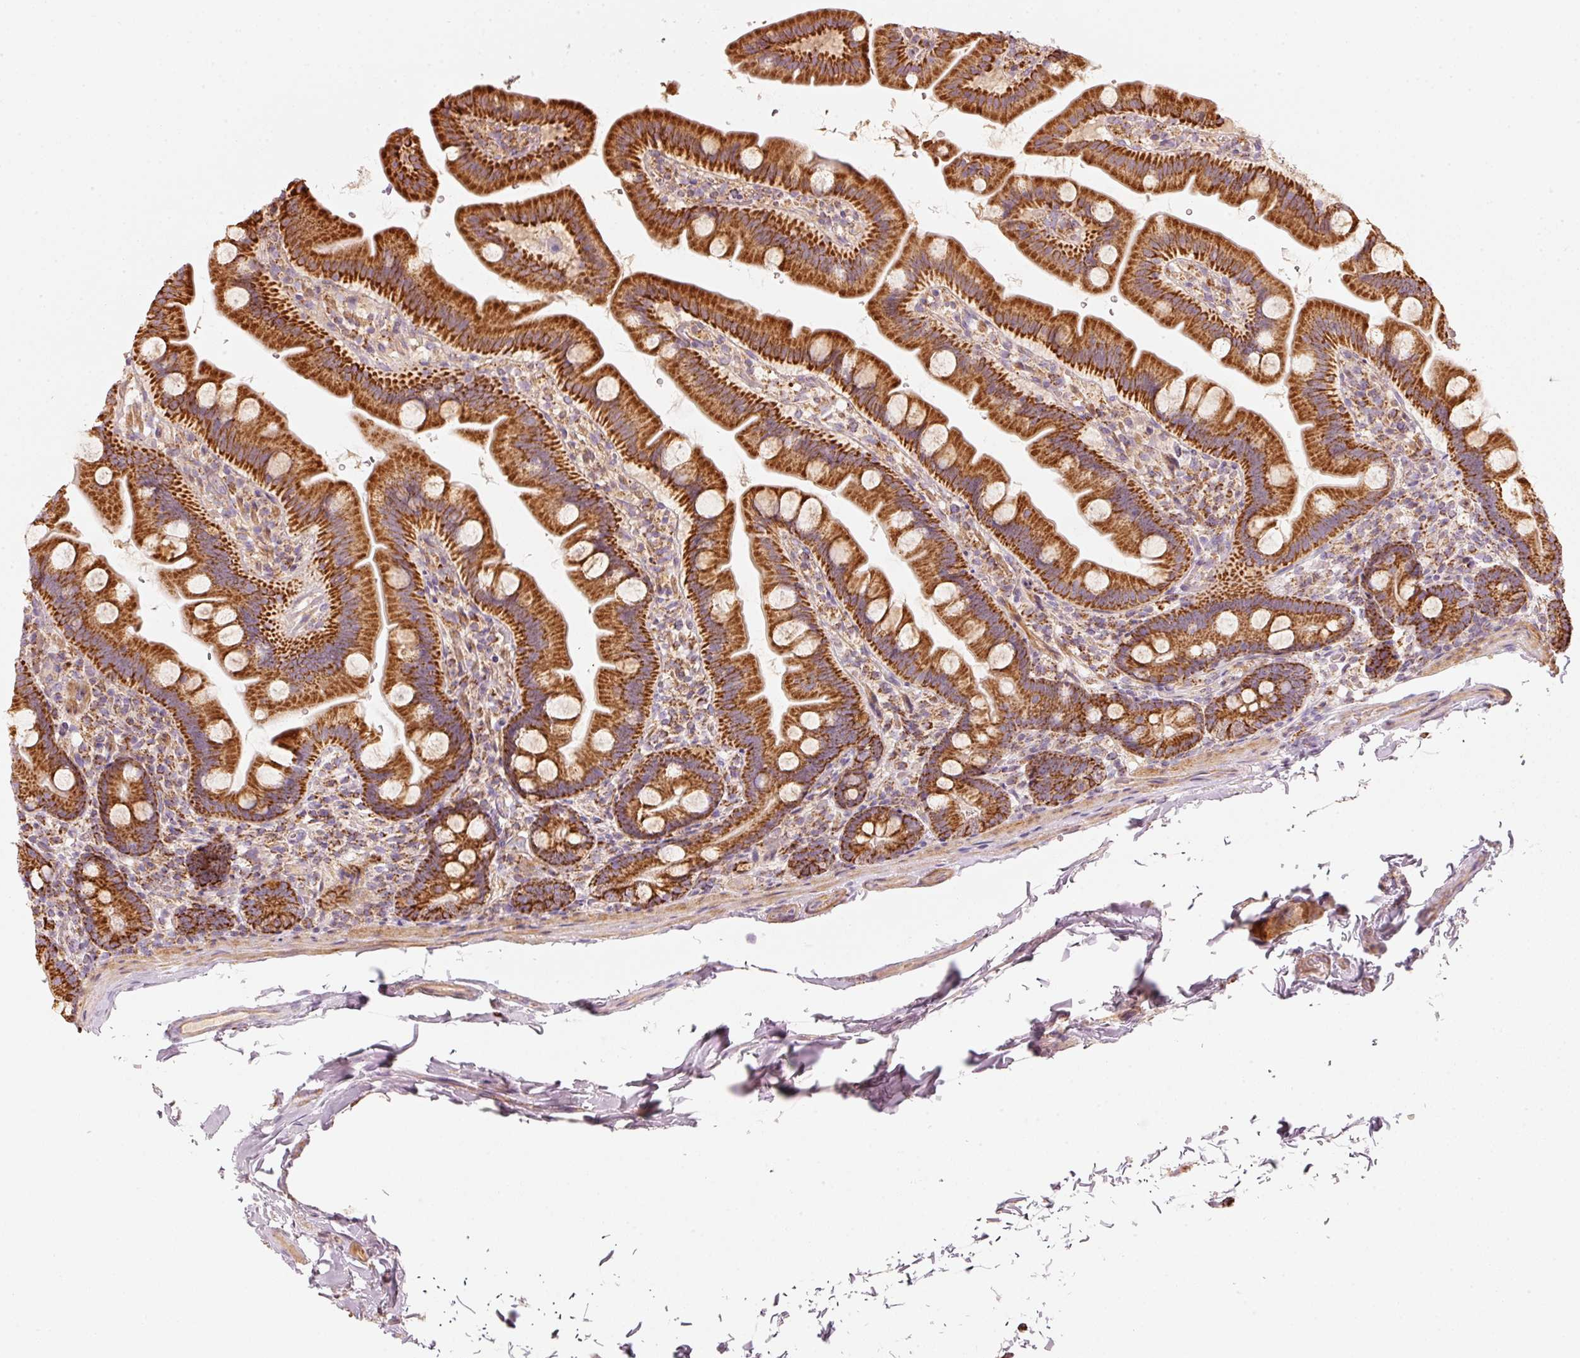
{"staining": {"intensity": "strong", "quantity": ">75%", "location": "cytoplasmic/membranous"}, "tissue": "small intestine", "cell_type": "Glandular cells", "image_type": "normal", "snomed": [{"axis": "morphology", "description": "Normal tissue, NOS"}, {"axis": "topography", "description": "Small intestine"}], "caption": "Brown immunohistochemical staining in unremarkable small intestine displays strong cytoplasmic/membranous staining in about >75% of glandular cells.", "gene": "C17orf98", "patient": {"sex": "female", "age": 68}}